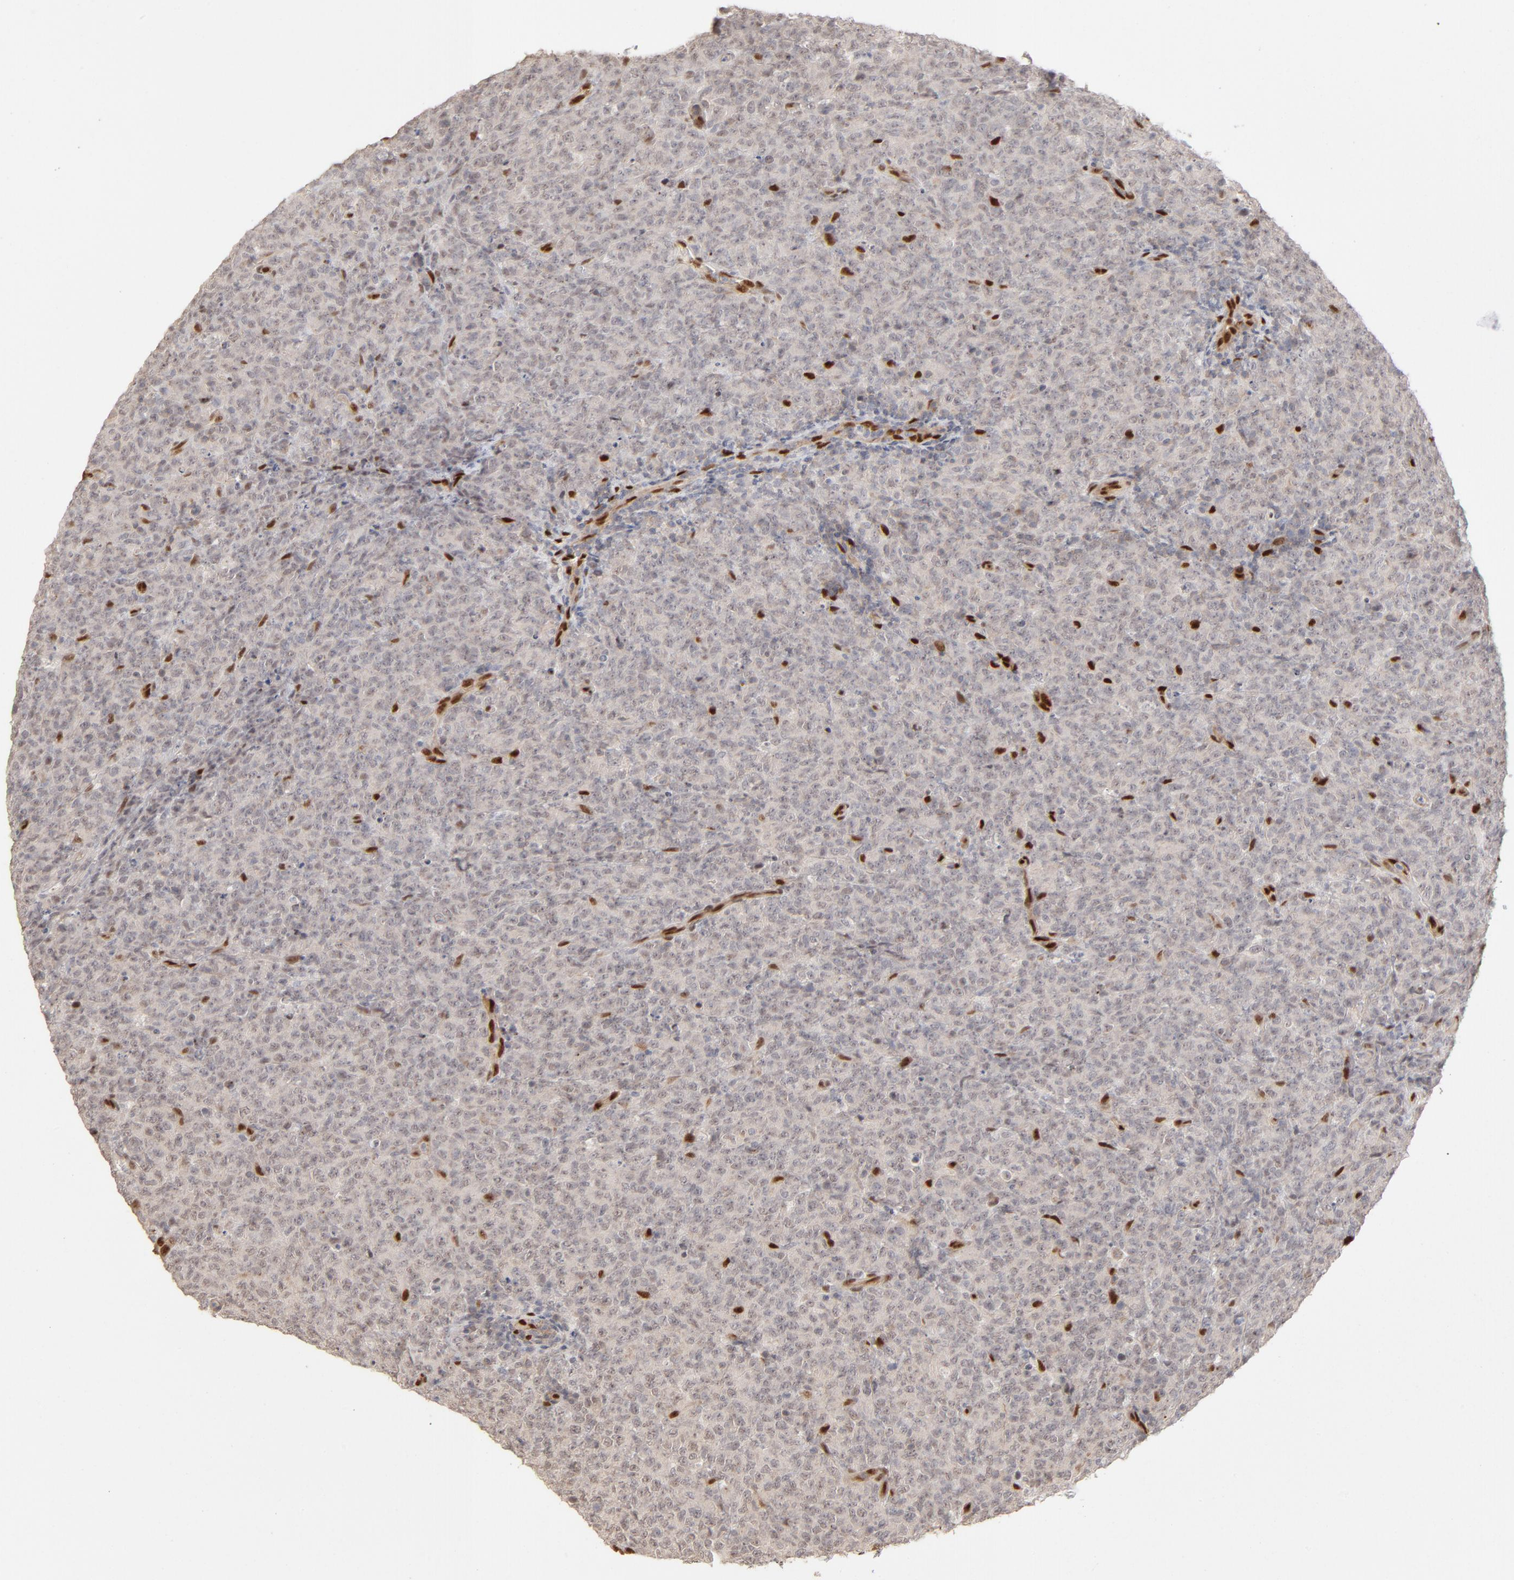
{"staining": {"intensity": "negative", "quantity": "none", "location": "none"}, "tissue": "lymphoma", "cell_type": "Tumor cells", "image_type": "cancer", "snomed": [{"axis": "morphology", "description": "Malignant lymphoma, non-Hodgkin's type, High grade"}, {"axis": "topography", "description": "Tonsil"}], "caption": "Immunohistochemistry of human high-grade malignant lymphoma, non-Hodgkin's type demonstrates no positivity in tumor cells.", "gene": "NFIB", "patient": {"sex": "female", "age": 36}}